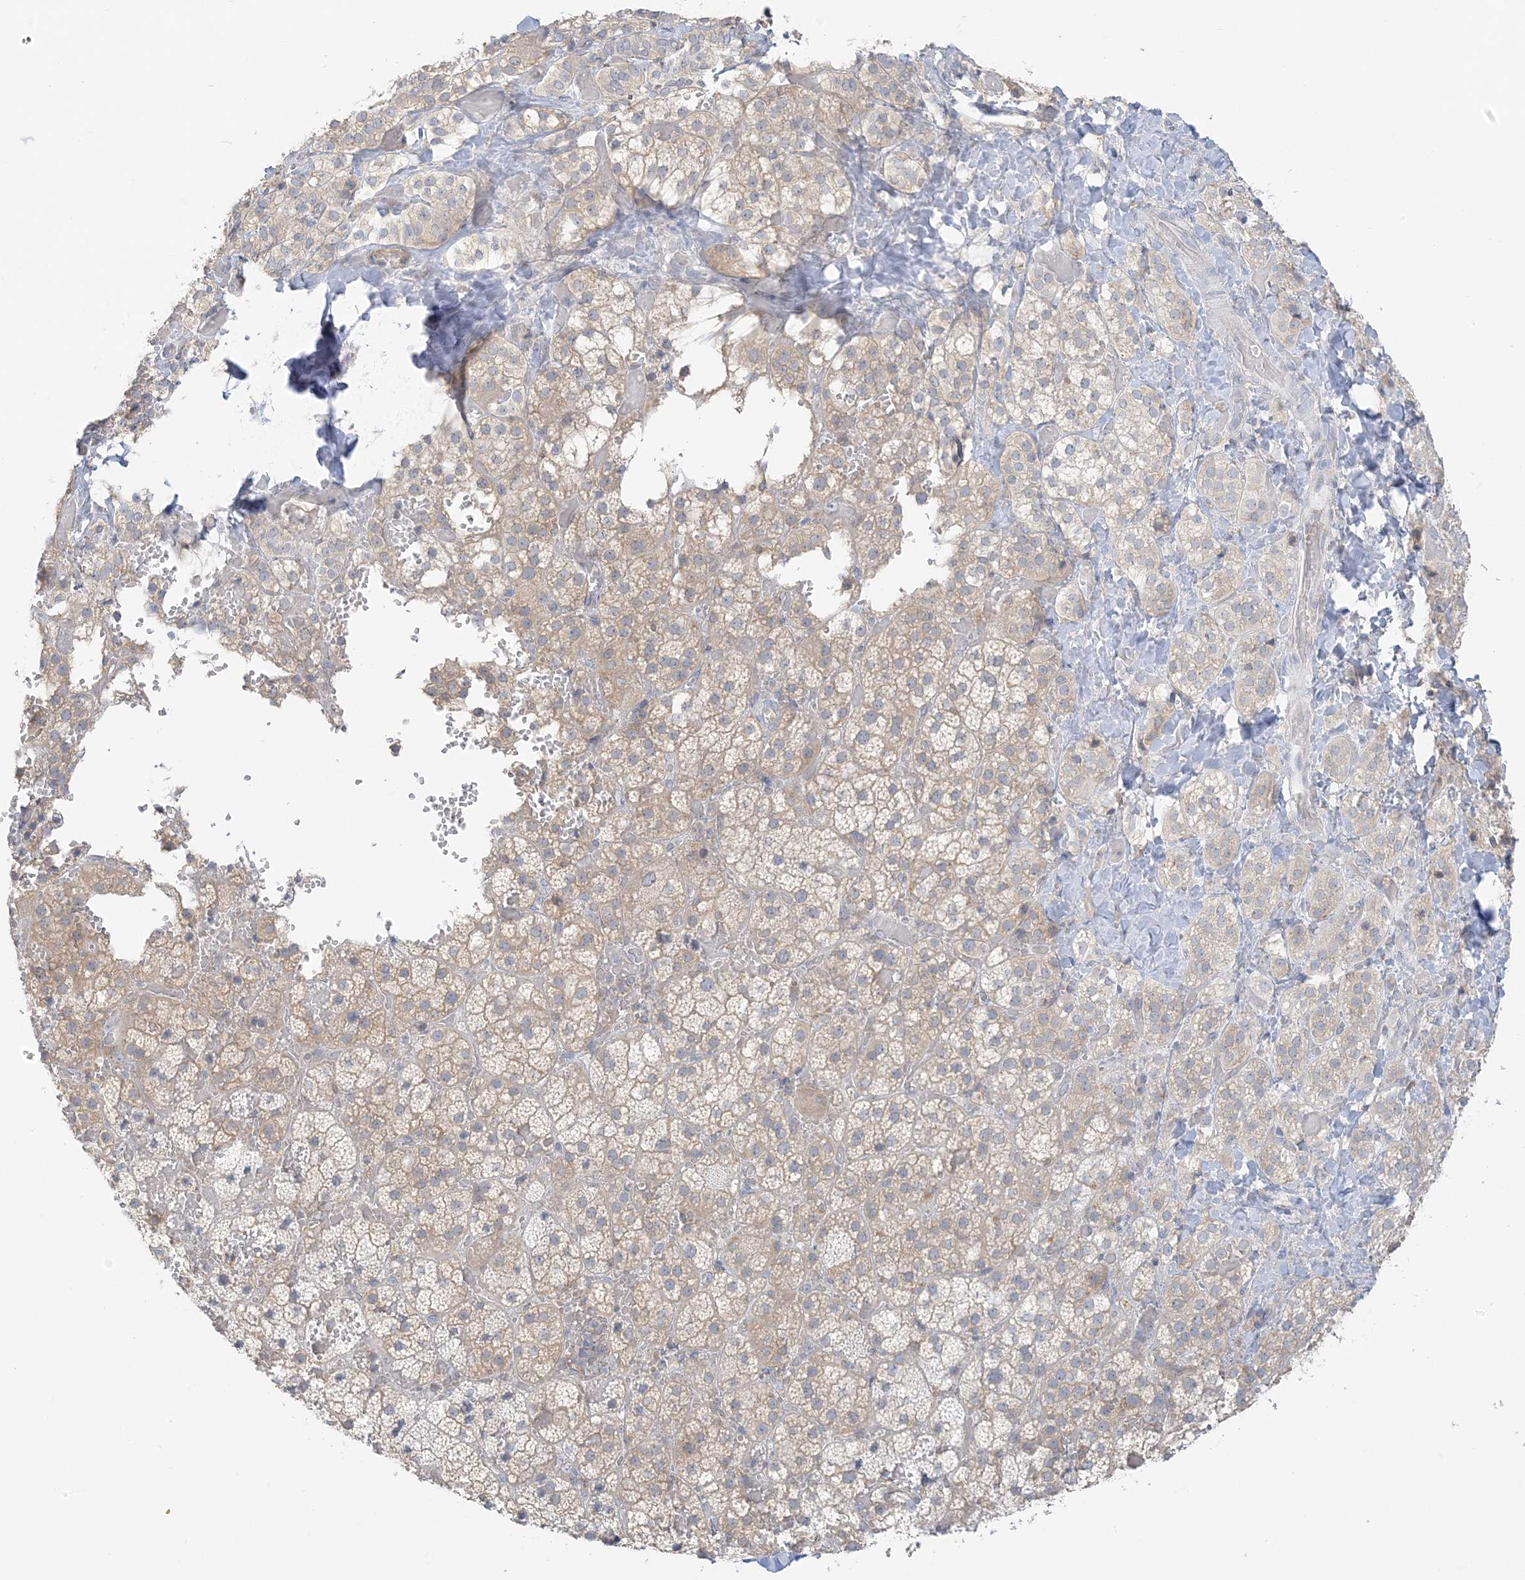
{"staining": {"intensity": "weak", "quantity": "25%-75%", "location": "cytoplasmic/membranous"}, "tissue": "adrenal gland", "cell_type": "Glandular cells", "image_type": "normal", "snomed": [{"axis": "morphology", "description": "Normal tissue, NOS"}, {"axis": "topography", "description": "Adrenal gland"}], "caption": "Glandular cells display weak cytoplasmic/membranous expression in about 25%-75% of cells in normal adrenal gland. (brown staining indicates protein expression, while blue staining denotes nuclei).", "gene": "EEFSEC", "patient": {"sex": "female", "age": 59}}